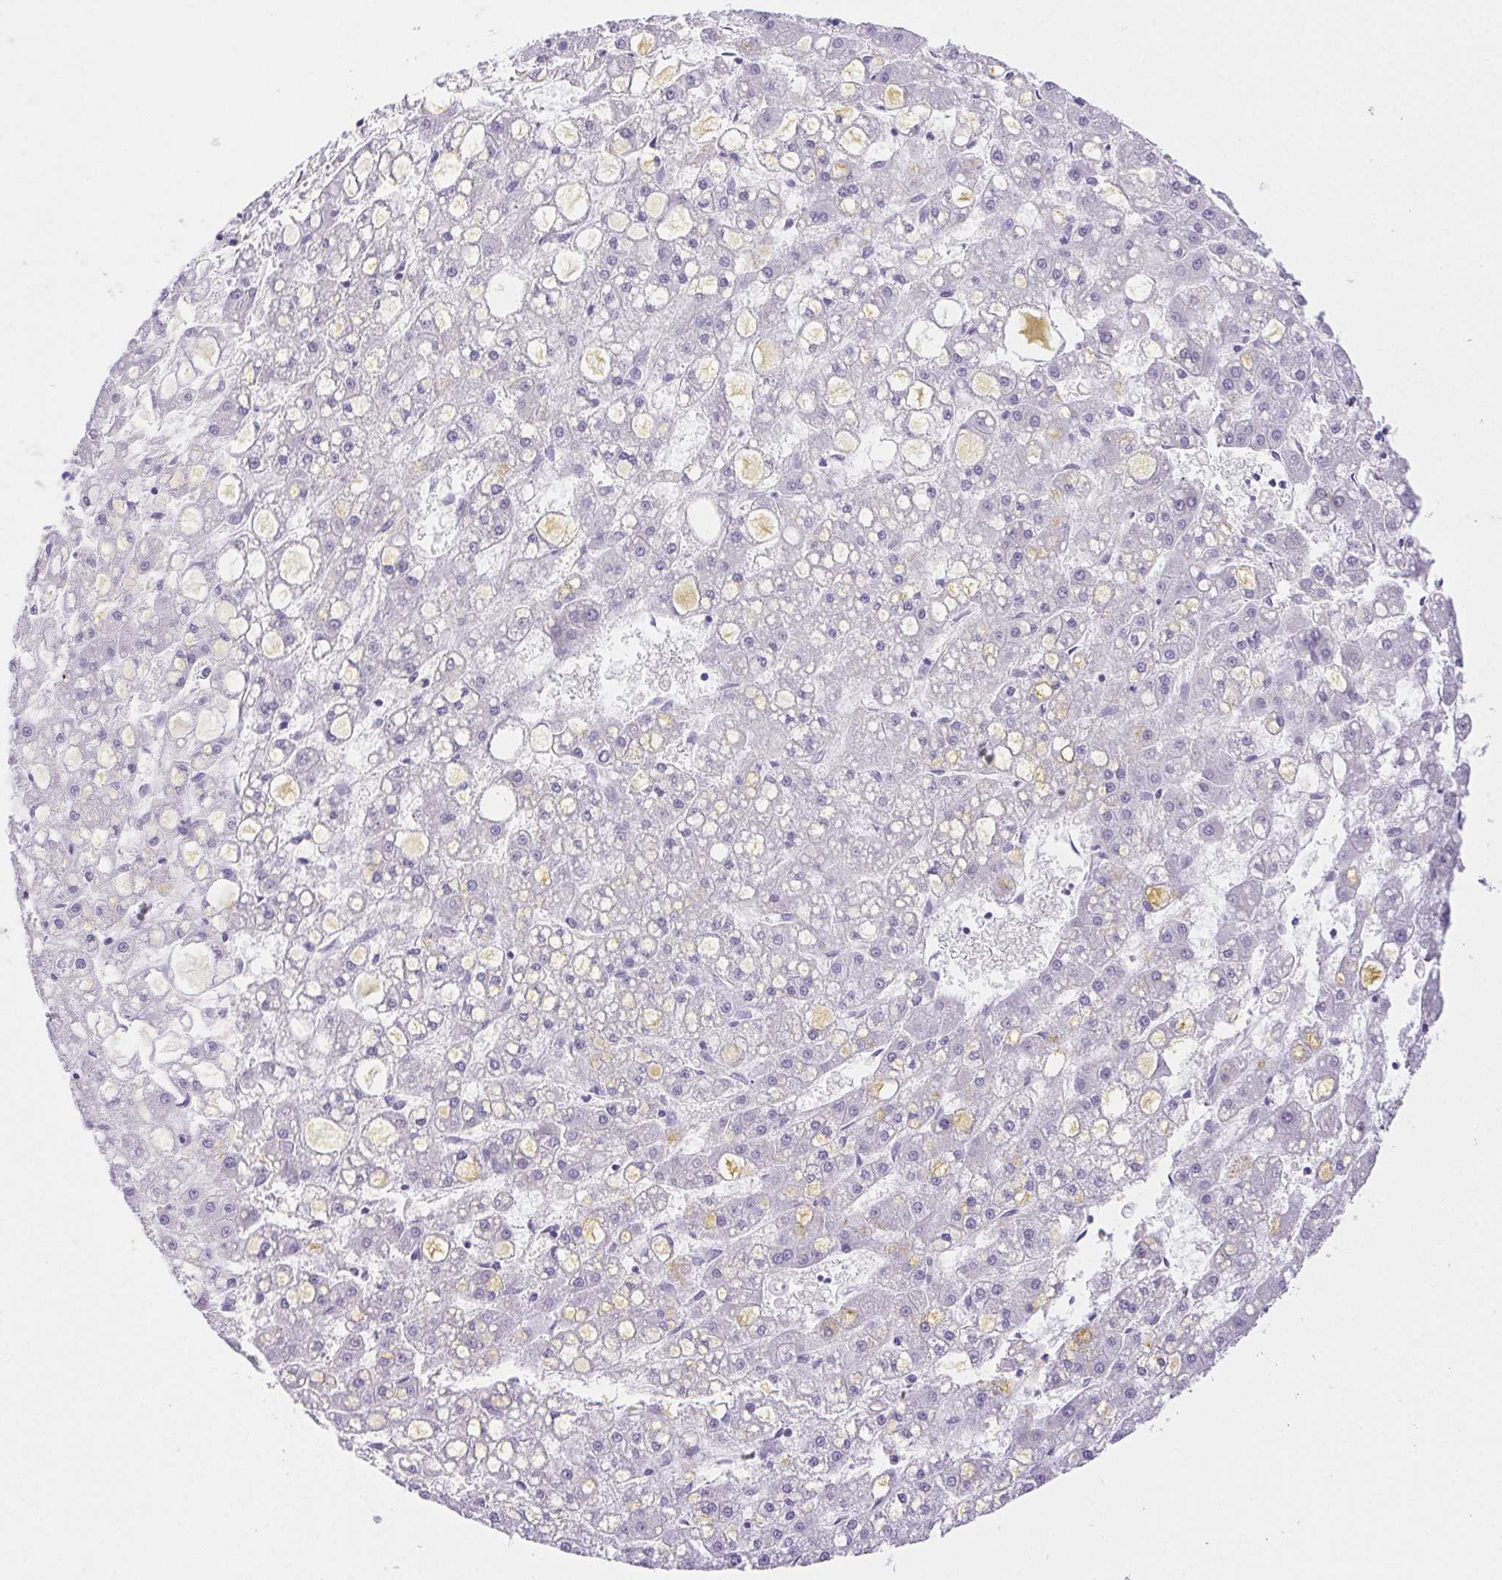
{"staining": {"intensity": "negative", "quantity": "none", "location": "none"}, "tissue": "liver cancer", "cell_type": "Tumor cells", "image_type": "cancer", "snomed": [{"axis": "morphology", "description": "Carcinoma, Hepatocellular, NOS"}, {"axis": "topography", "description": "Liver"}], "caption": "This is an IHC histopathology image of liver cancer. There is no positivity in tumor cells.", "gene": "PNLIP", "patient": {"sex": "male", "age": 67}}